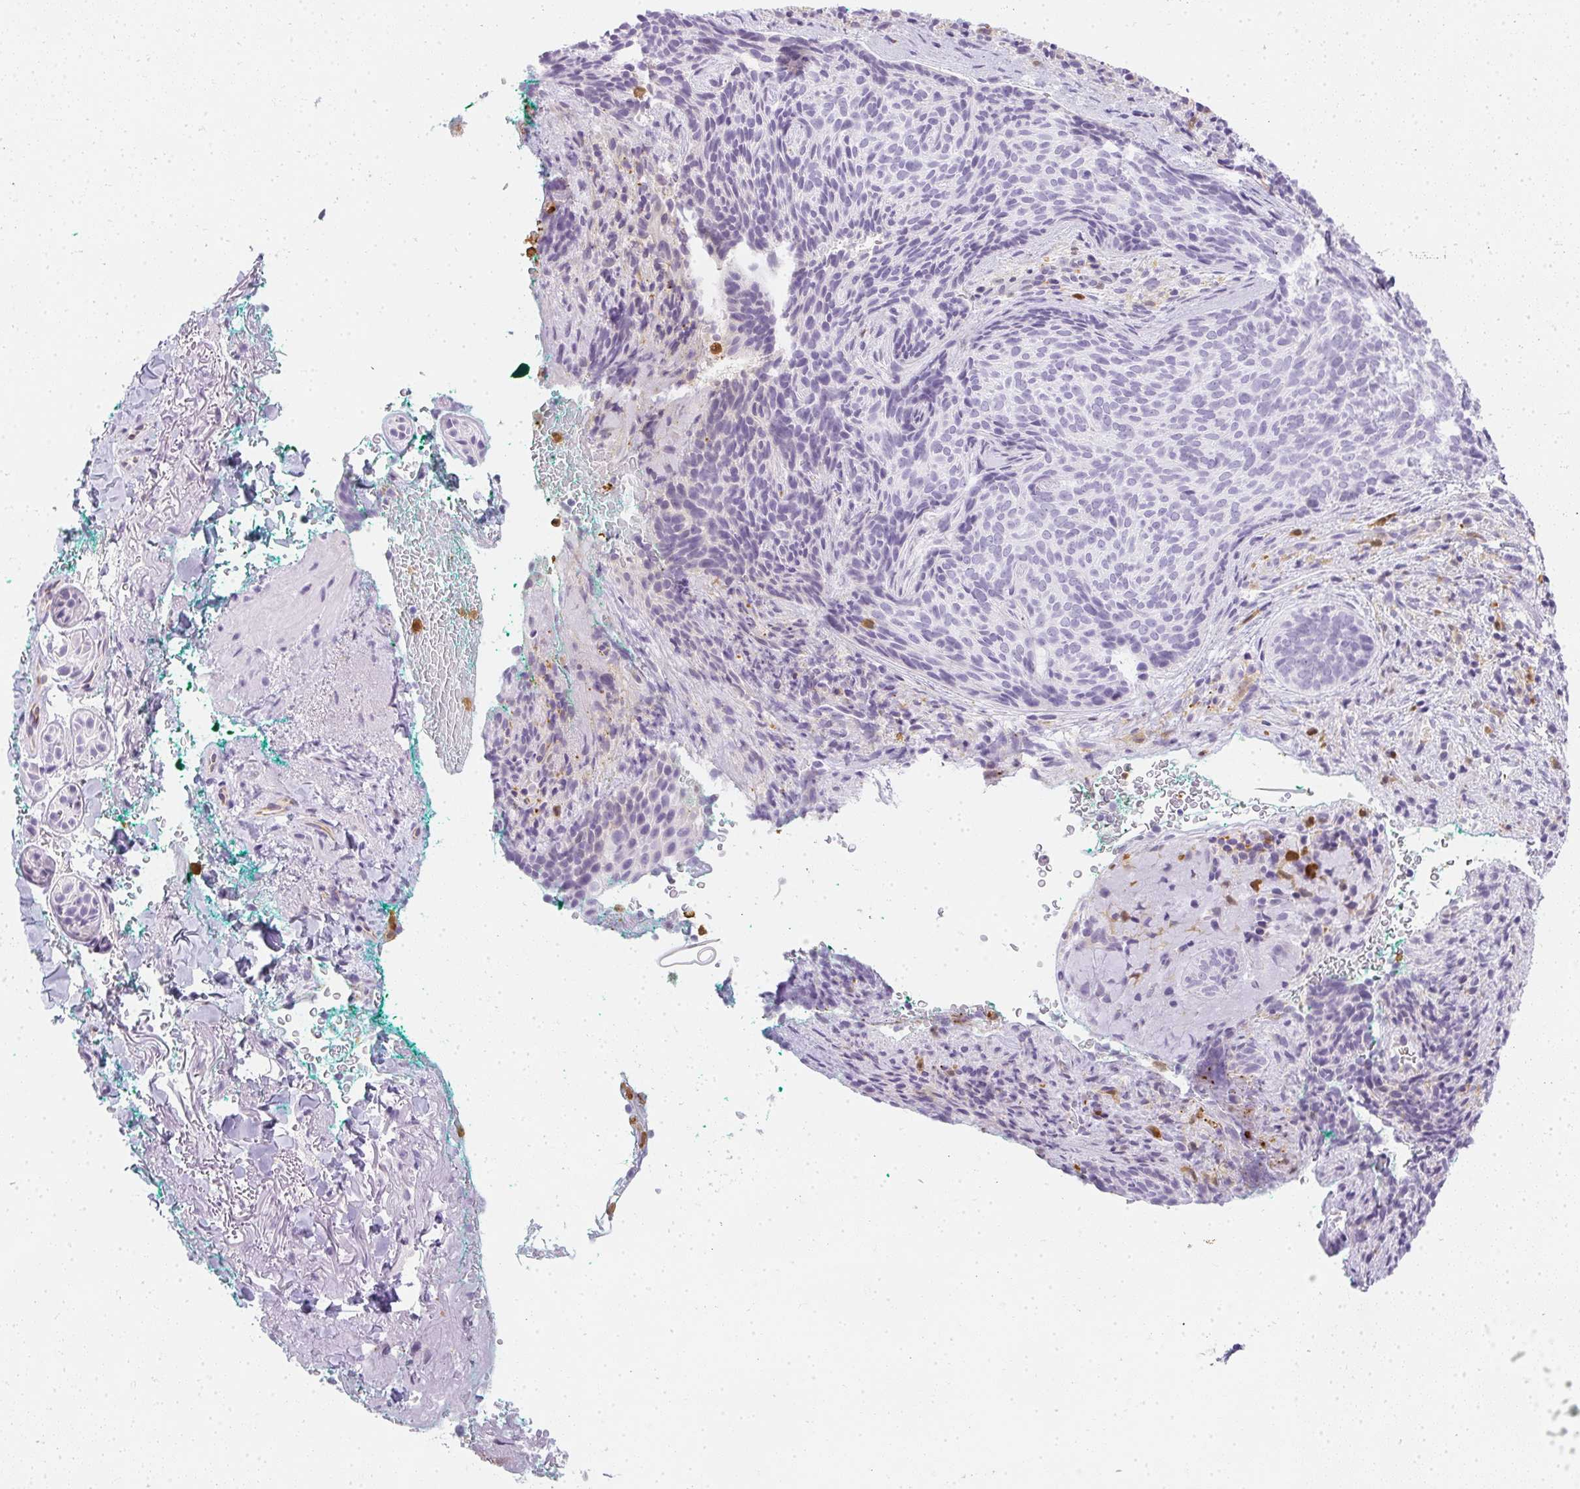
{"staining": {"intensity": "negative", "quantity": "none", "location": "none"}, "tissue": "skin cancer", "cell_type": "Tumor cells", "image_type": "cancer", "snomed": [{"axis": "morphology", "description": "Basal cell carcinoma"}, {"axis": "topography", "description": "Skin"}, {"axis": "topography", "description": "Skin of head"}], "caption": "Skin cancer (basal cell carcinoma) stained for a protein using IHC demonstrates no staining tumor cells.", "gene": "HK3", "patient": {"sex": "female", "age": 92}}